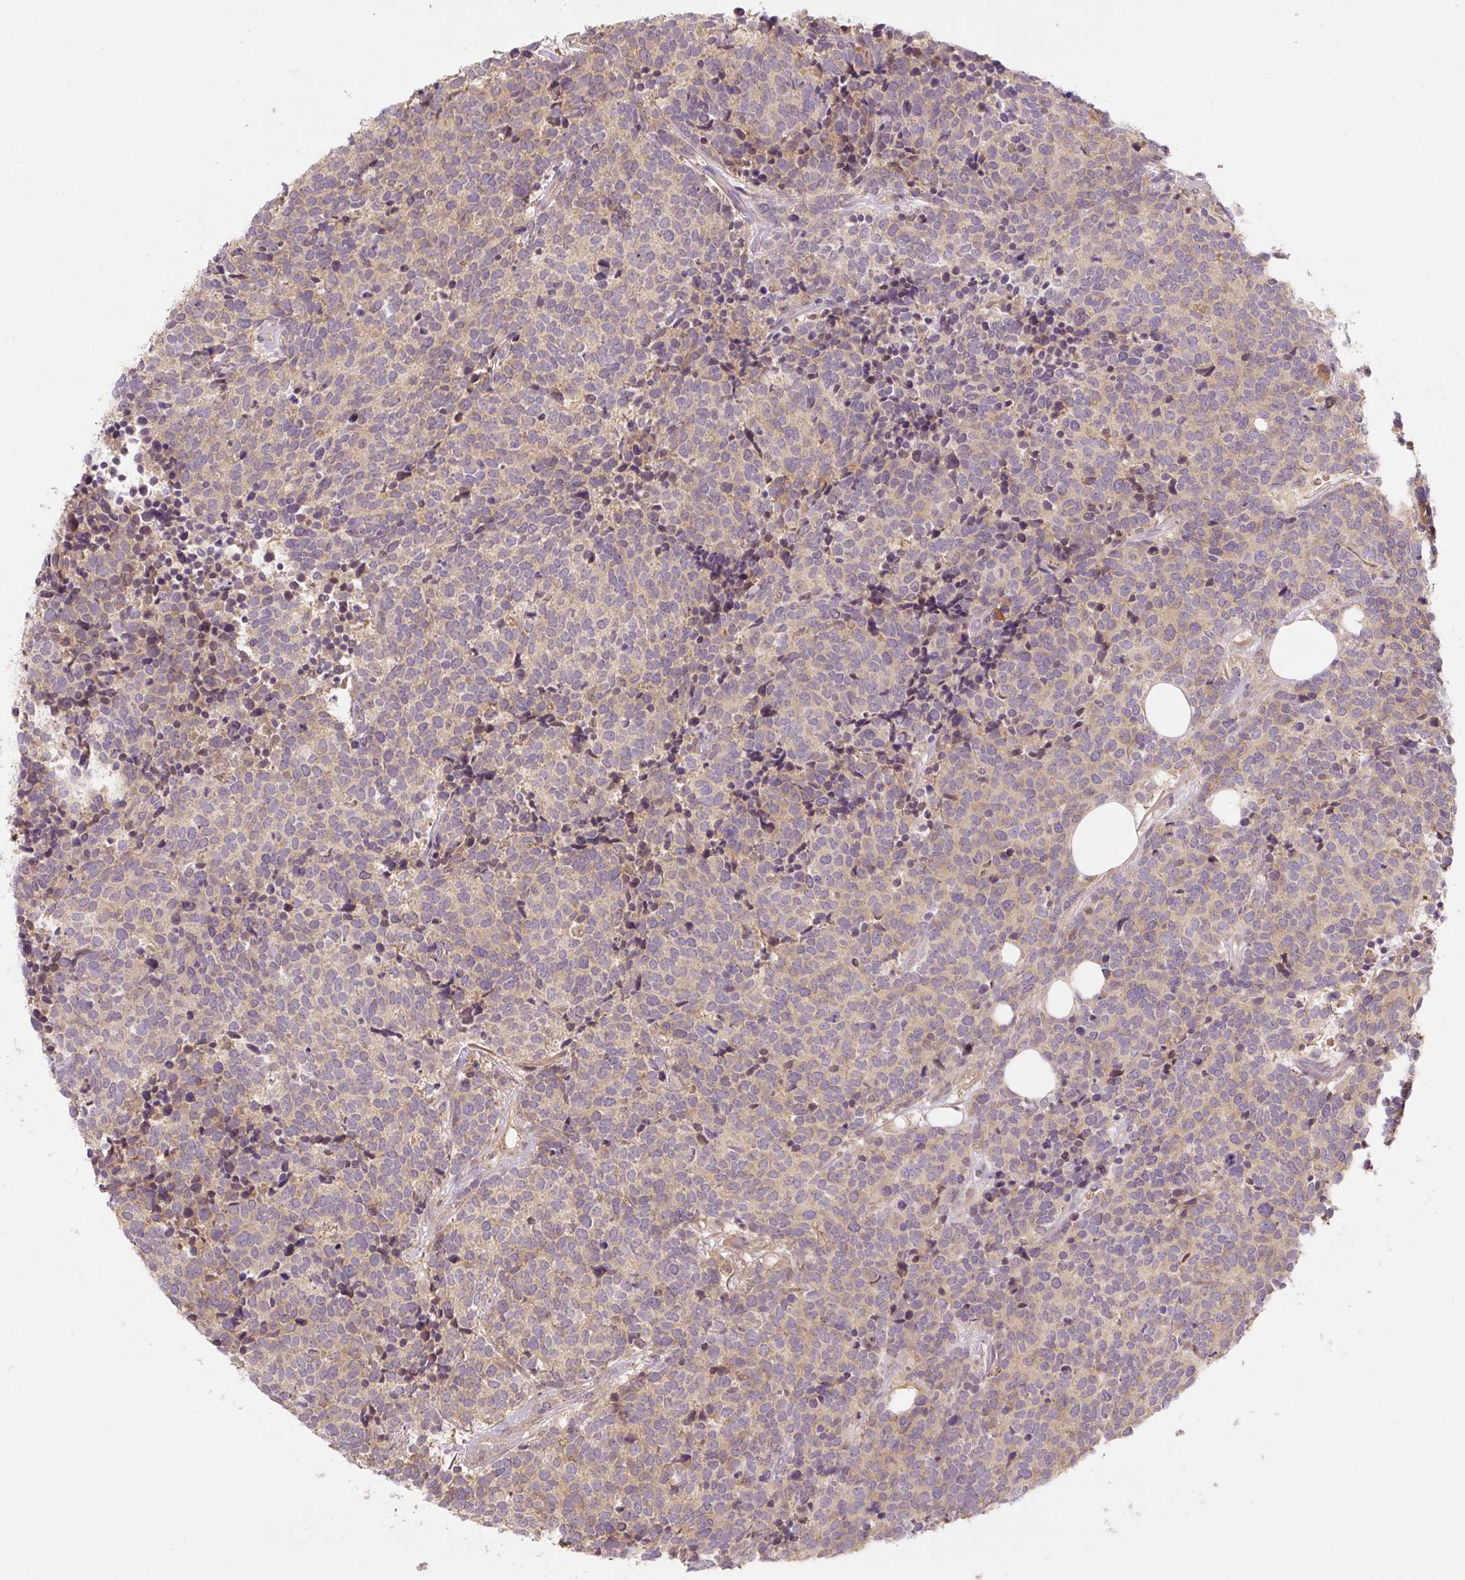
{"staining": {"intensity": "moderate", "quantity": "25%-75%", "location": "cytoplasmic/membranous"}, "tissue": "carcinoid", "cell_type": "Tumor cells", "image_type": "cancer", "snomed": [{"axis": "morphology", "description": "Carcinoid, malignant, NOS"}, {"axis": "topography", "description": "Skin"}], "caption": "Human carcinoid (malignant) stained with a brown dye displays moderate cytoplasmic/membranous positive staining in about 25%-75% of tumor cells.", "gene": "C2orf73", "patient": {"sex": "female", "age": 79}}